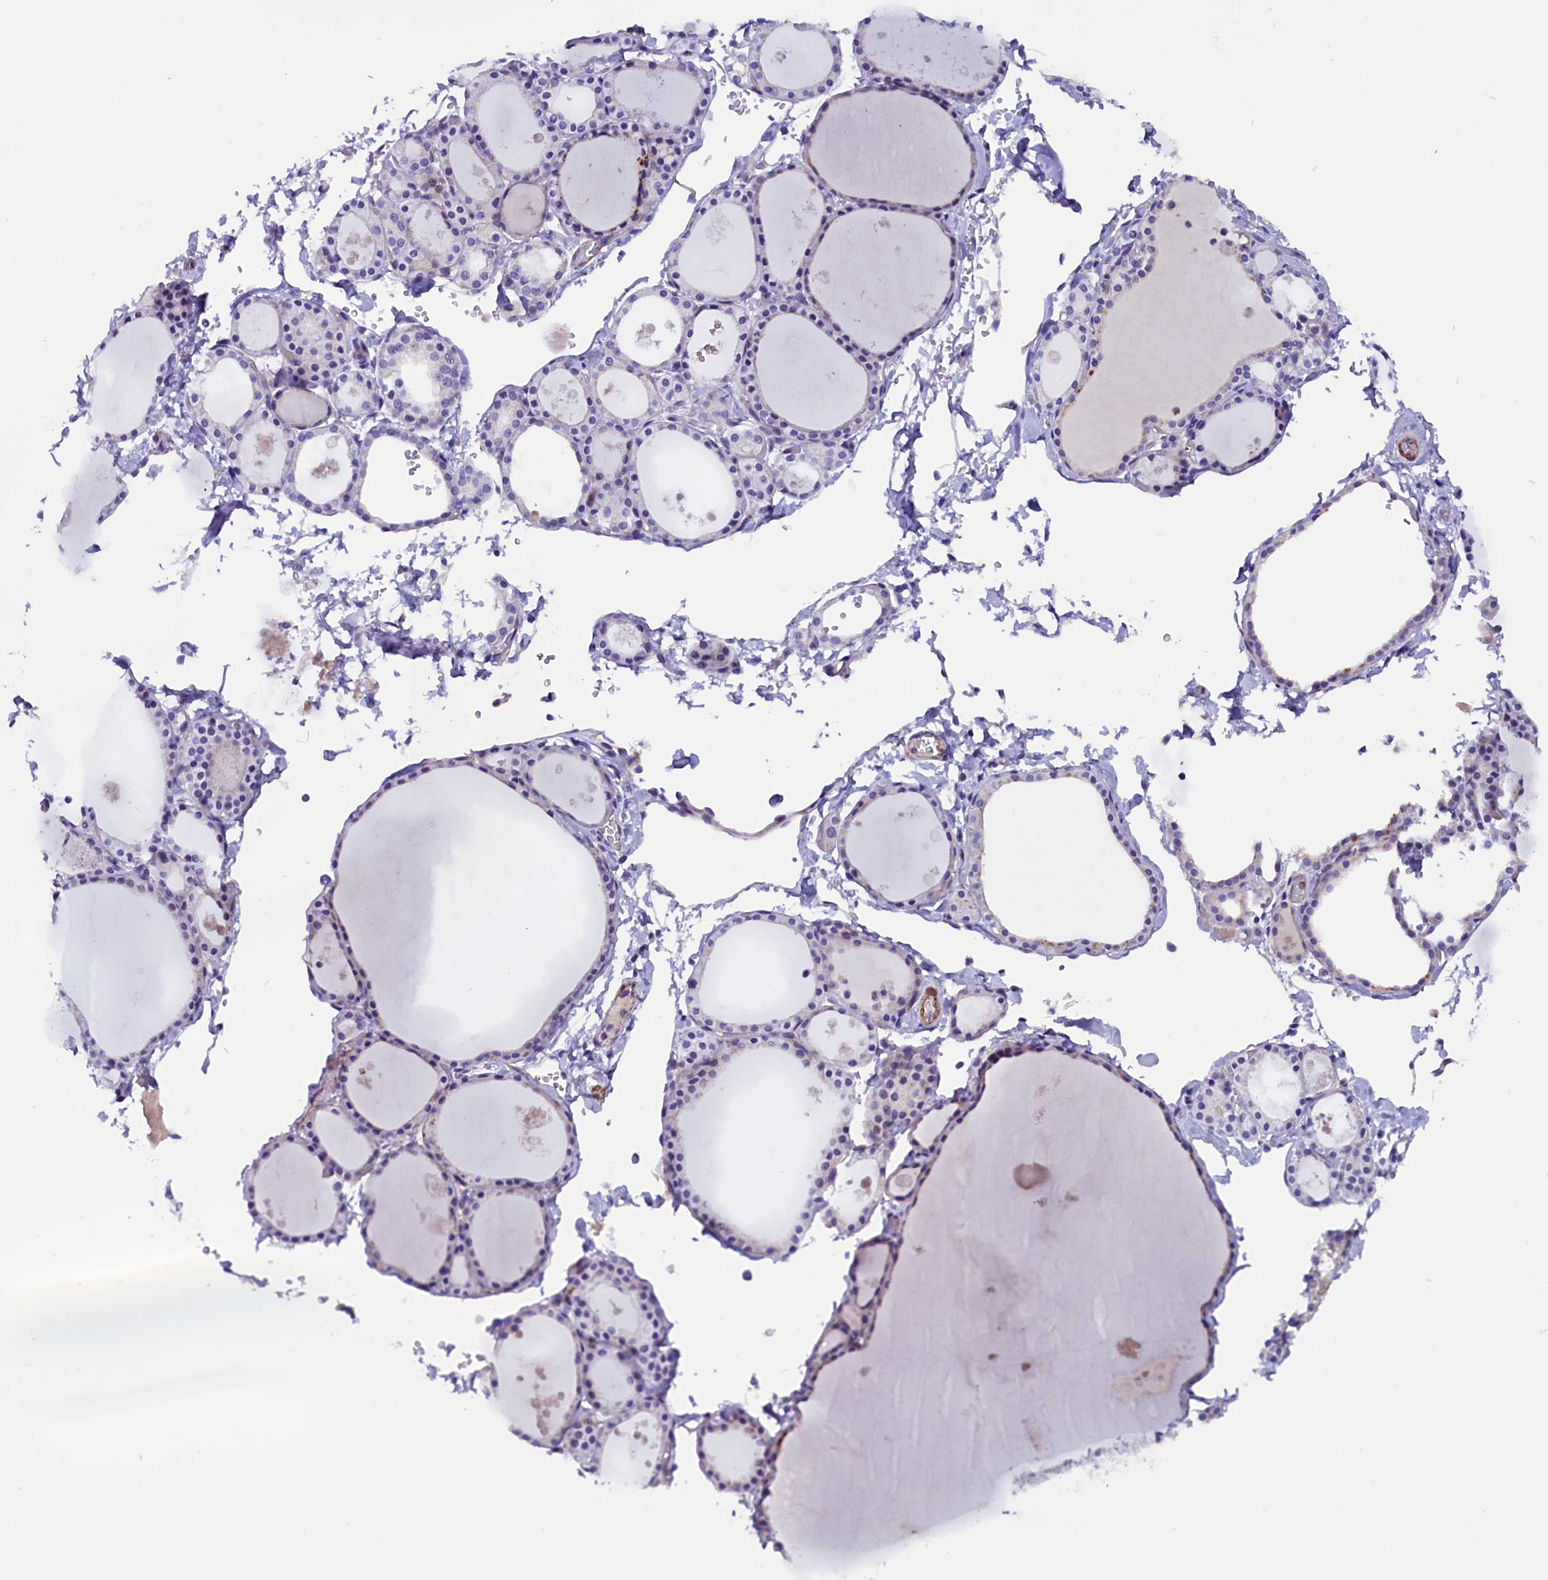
{"staining": {"intensity": "weak", "quantity": "<25%", "location": "cytoplasmic/membranous"}, "tissue": "thyroid gland", "cell_type": "Glandular cells", "image_type": "normal", "snomed": [{"axis": "morphology", "description": "Normal tissue, NOS"}, {"axis": "topography", "description": "Thyroid gland"}], "caption": "This is an immunohistochemistry photomicrograph of benign human thyroid gland. There is no staining in glandular cells.", "gene": "ZNF749", "patient": {"sex": "male", "age": 56}}